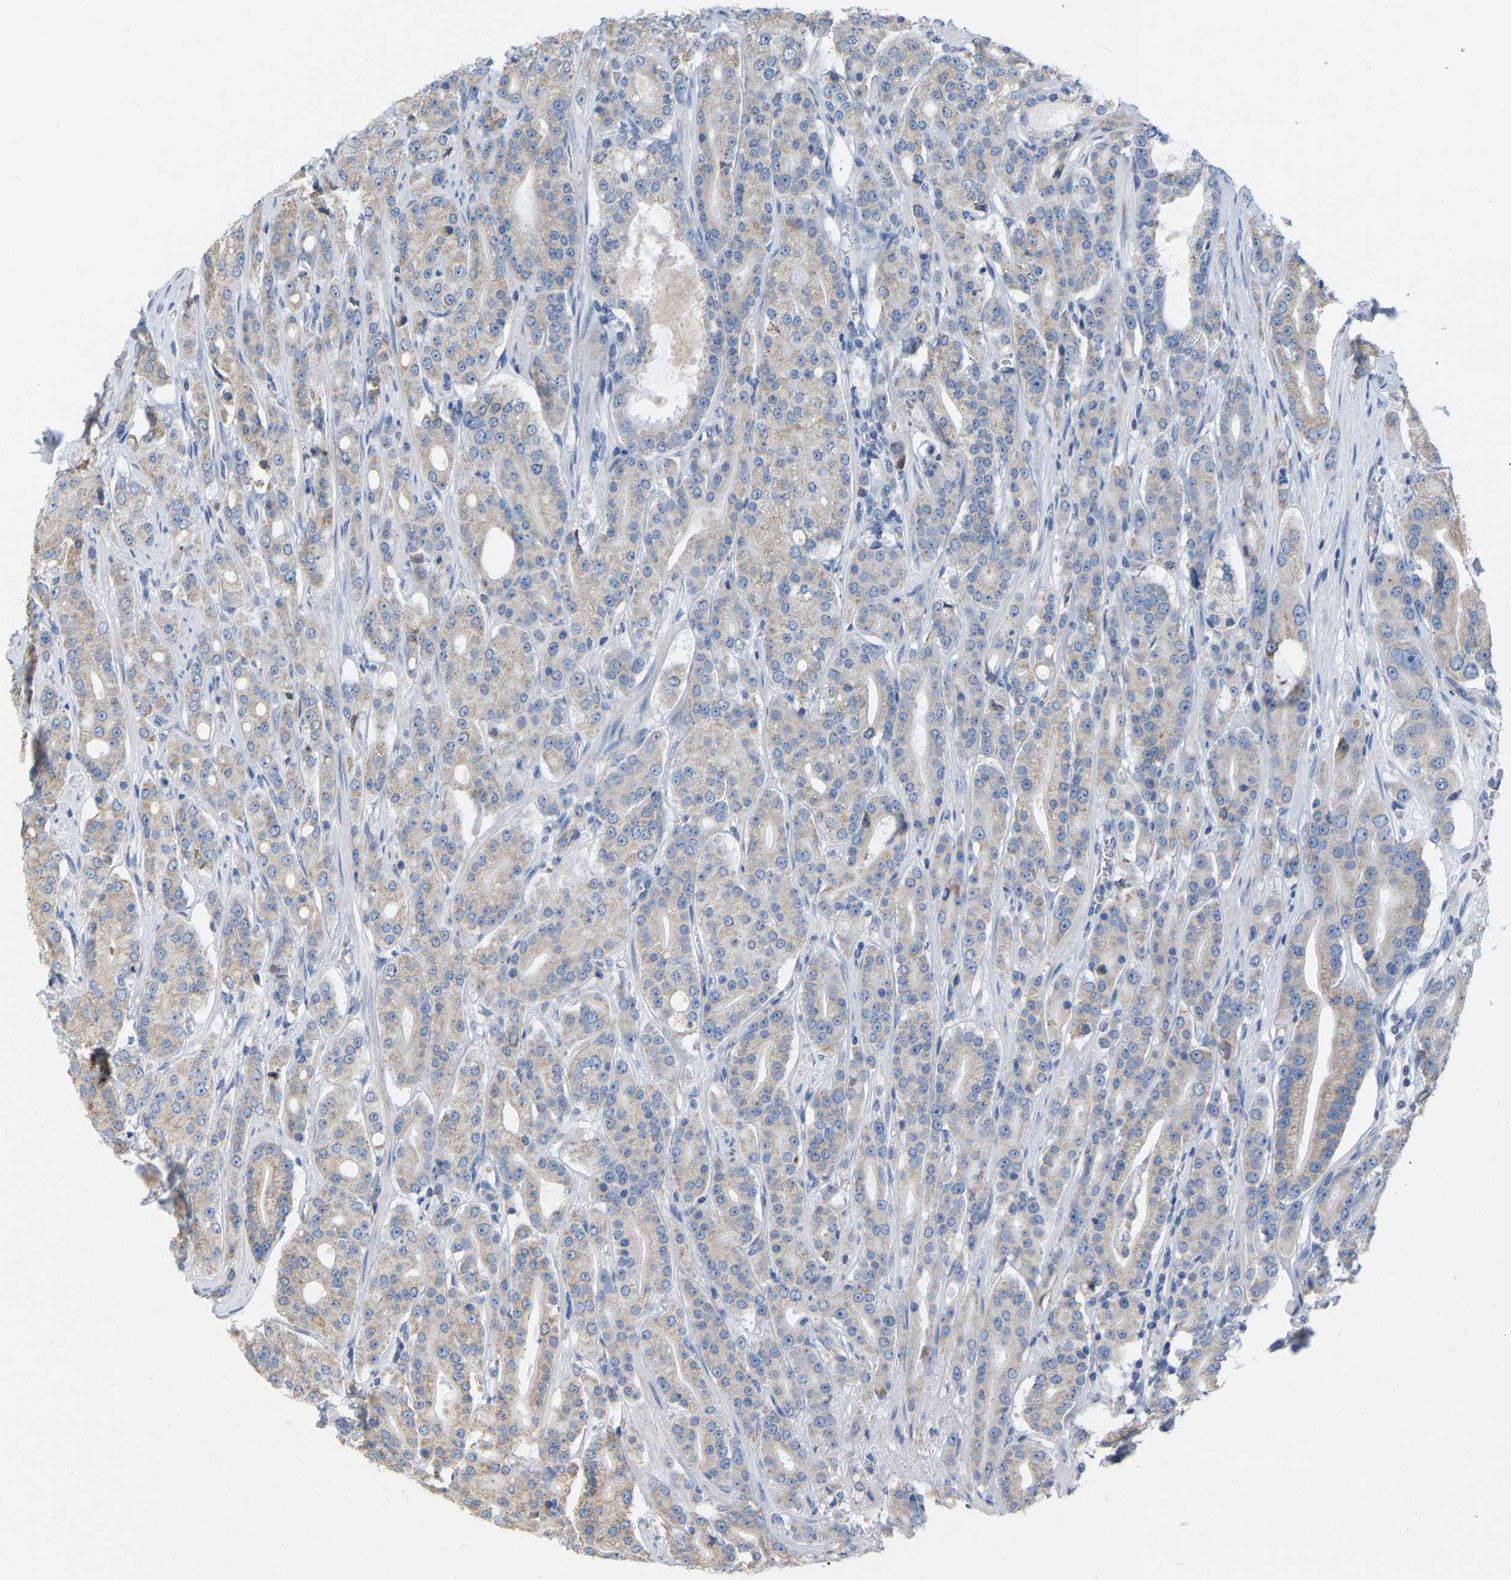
{"staining": {"intensity": "weak", "quantity": "<25%", "location": "cytoplasmic/membranous"}, "tissue": "prostate cancer", "cell_type": "Tumor cells", "image_type": "cancer", "snomed": [{"axis": "morphology", "description": "Adenocarcinoma, High grade"}, {"axis": "topography", "description": "Prostate"}], "caption": "A high-resolution micrograph shows immunohistochemistry staining of prostate cancer (adenocarcinoma (high-grade)), which exhibits no significant expression in tumor cells.", "gene": "CBLB", "patient": {"sex": "male", "age": 71}}